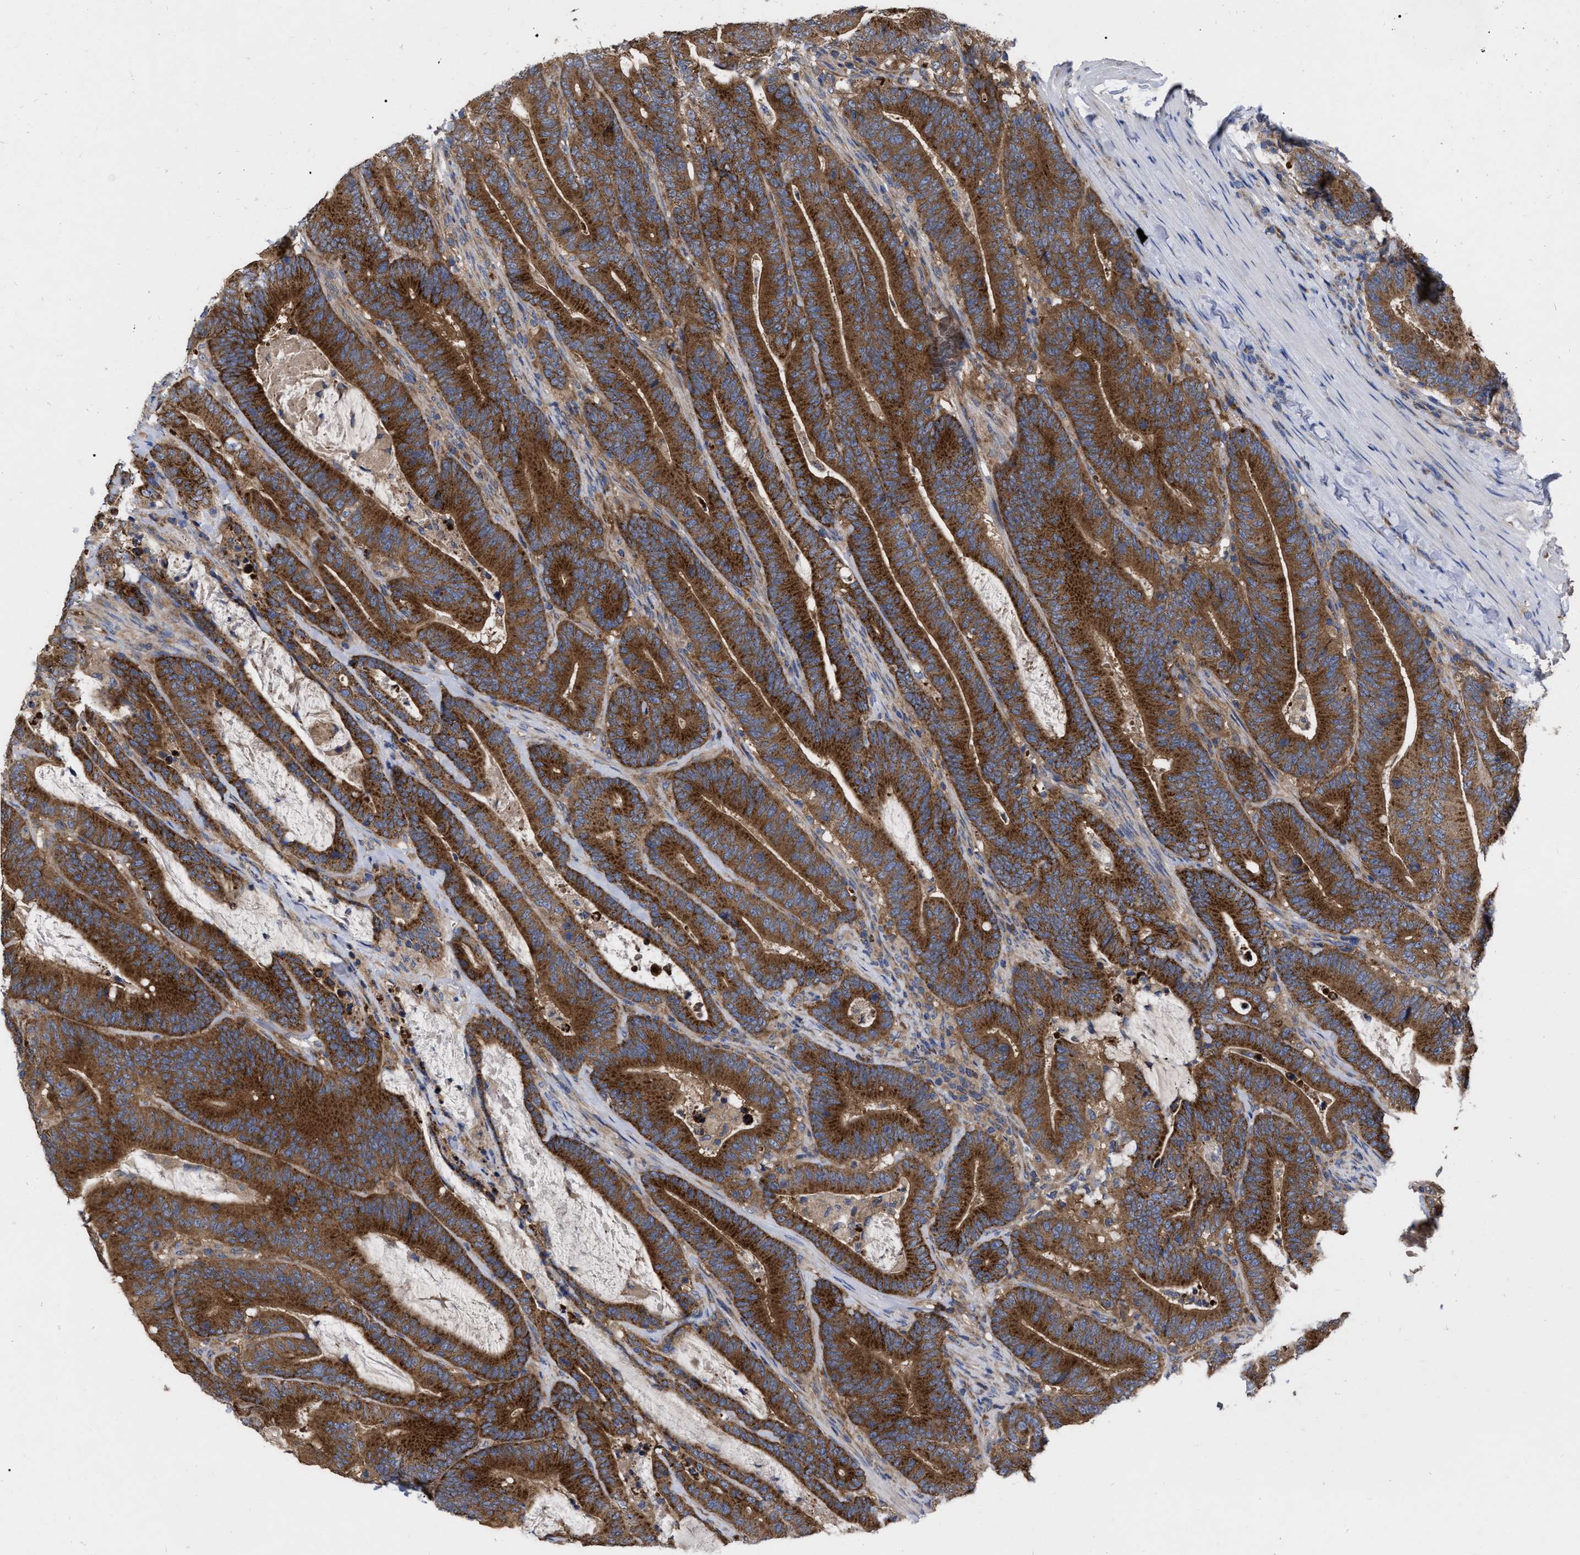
{"staining": {"intensity": "strong", "quantity": ">75%", "location": "cytoplasmic/membranous"}, "tissue": "colorectal cancer", "cell_type": "Tumor cells", "image_type": "cancer", "snomed": [{"axis": "morphology", "description": "Adenocarcinoma, NOS"}, {"axis": "topography", "description": "Colon"}], "caption": "Human colorectal cancer (adenocarcinoma) stained with a brown dye shows strong cytoplasmic/membranous positive positivity in approximately >75% of tumor cells.", "gene": "CDKN2C", "patient": {"sex": "female", "age": 66}}